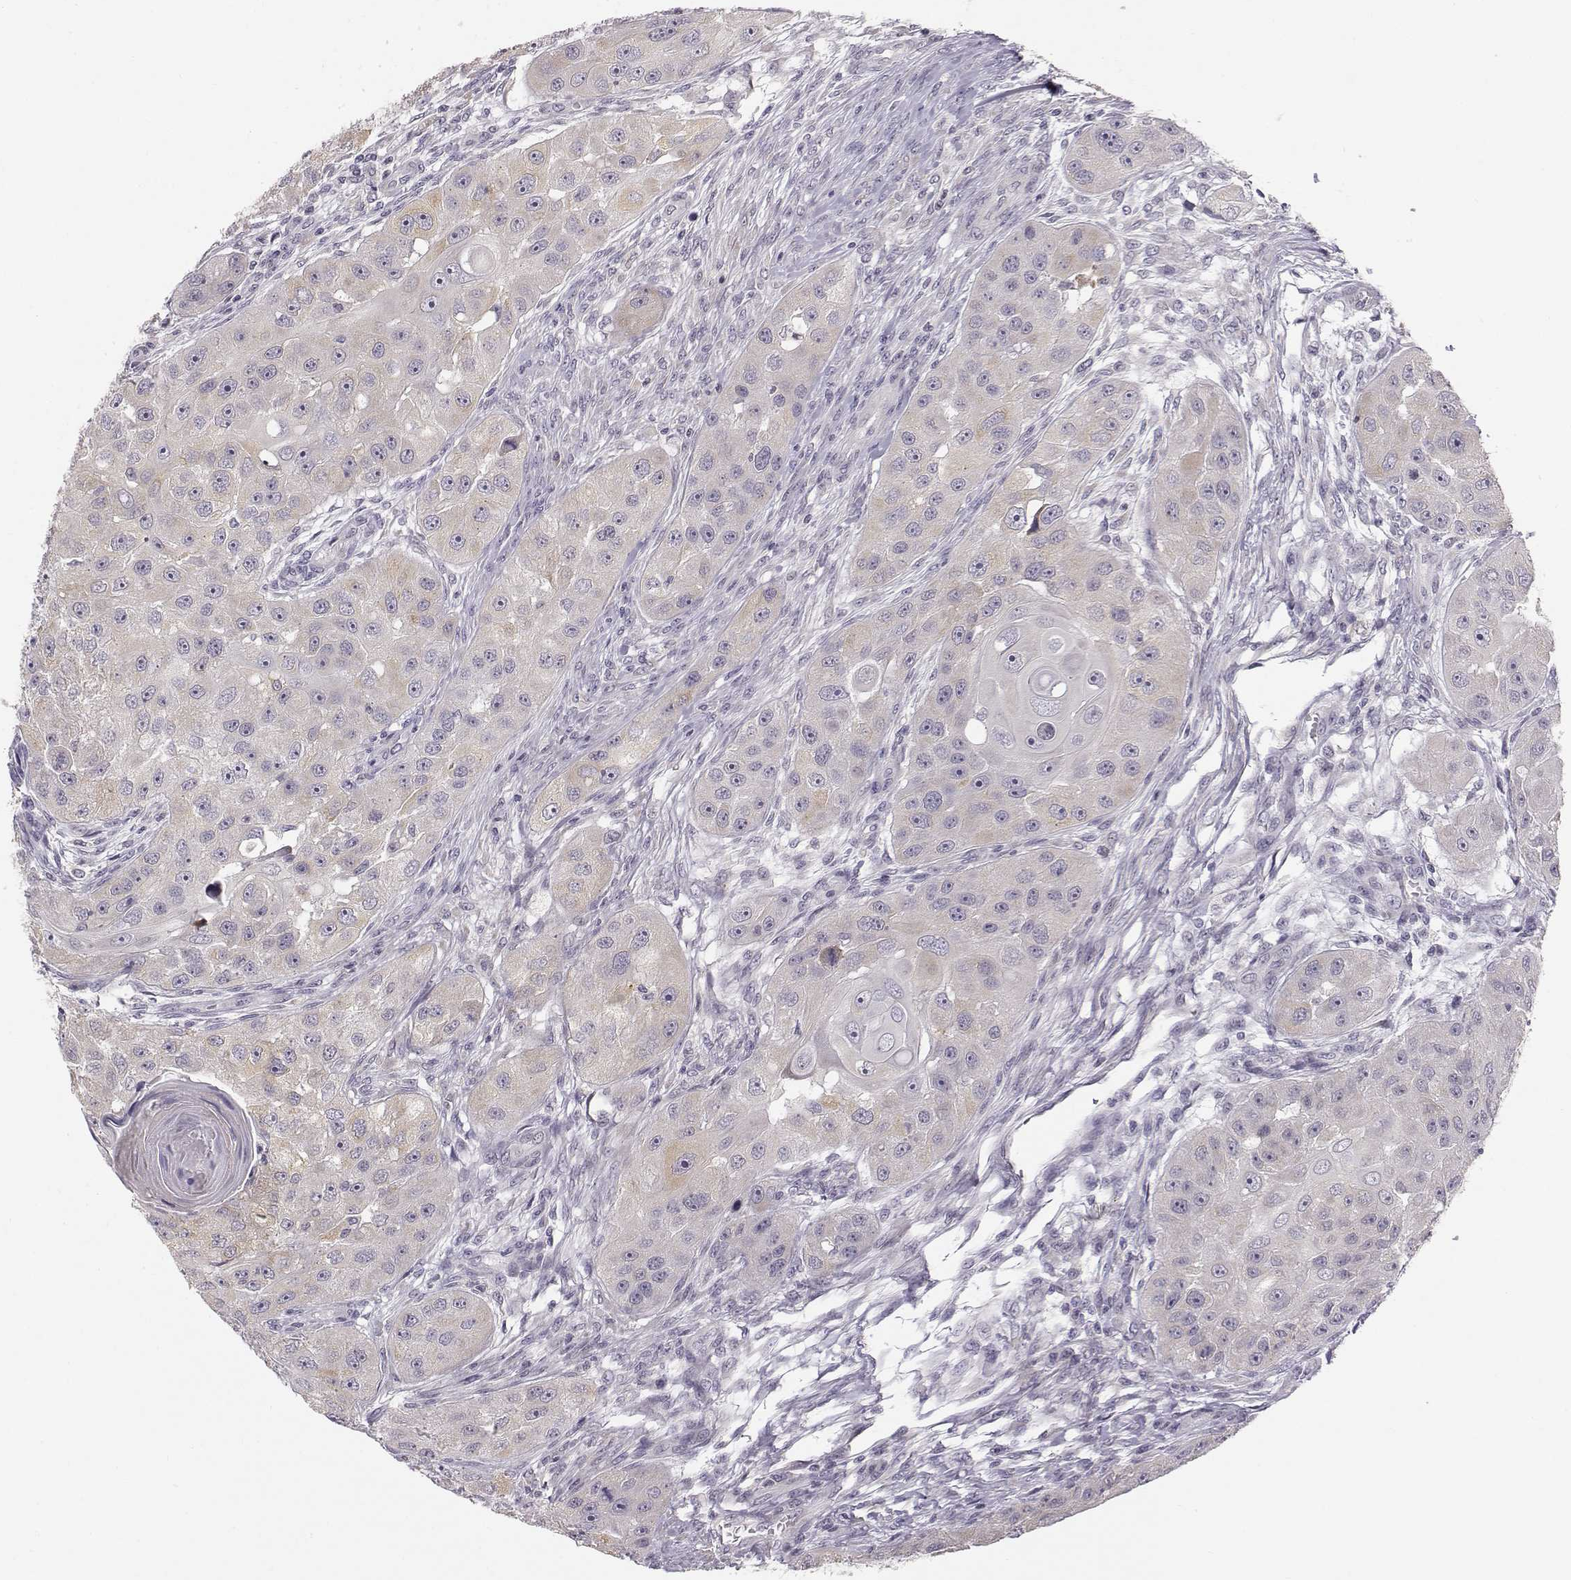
{"staining": {"intensity": "weak", "quantity": ">75%", "location": "cytoplasmic/membranous"}, "tissue": "head and neck cancer", "cell_type": "Tumor cells", "image_type": "cancer", "snomed": [{"axis": "morphology", "description": "Squamous cell carcinoma, NOS"}, {"axis": "topography", "description": "Head-Neck"}], "caption": "Protein positivity by IHC reveals weak cytoplasmic/membranous expression in about >75% of tumor cells in squamous cell carcinoma (head and neck). (Brightfield microscopy of DAB IHC at high magnification).", "gene": "ACSL6", "patient": {"sex": "male", "age": 51}}